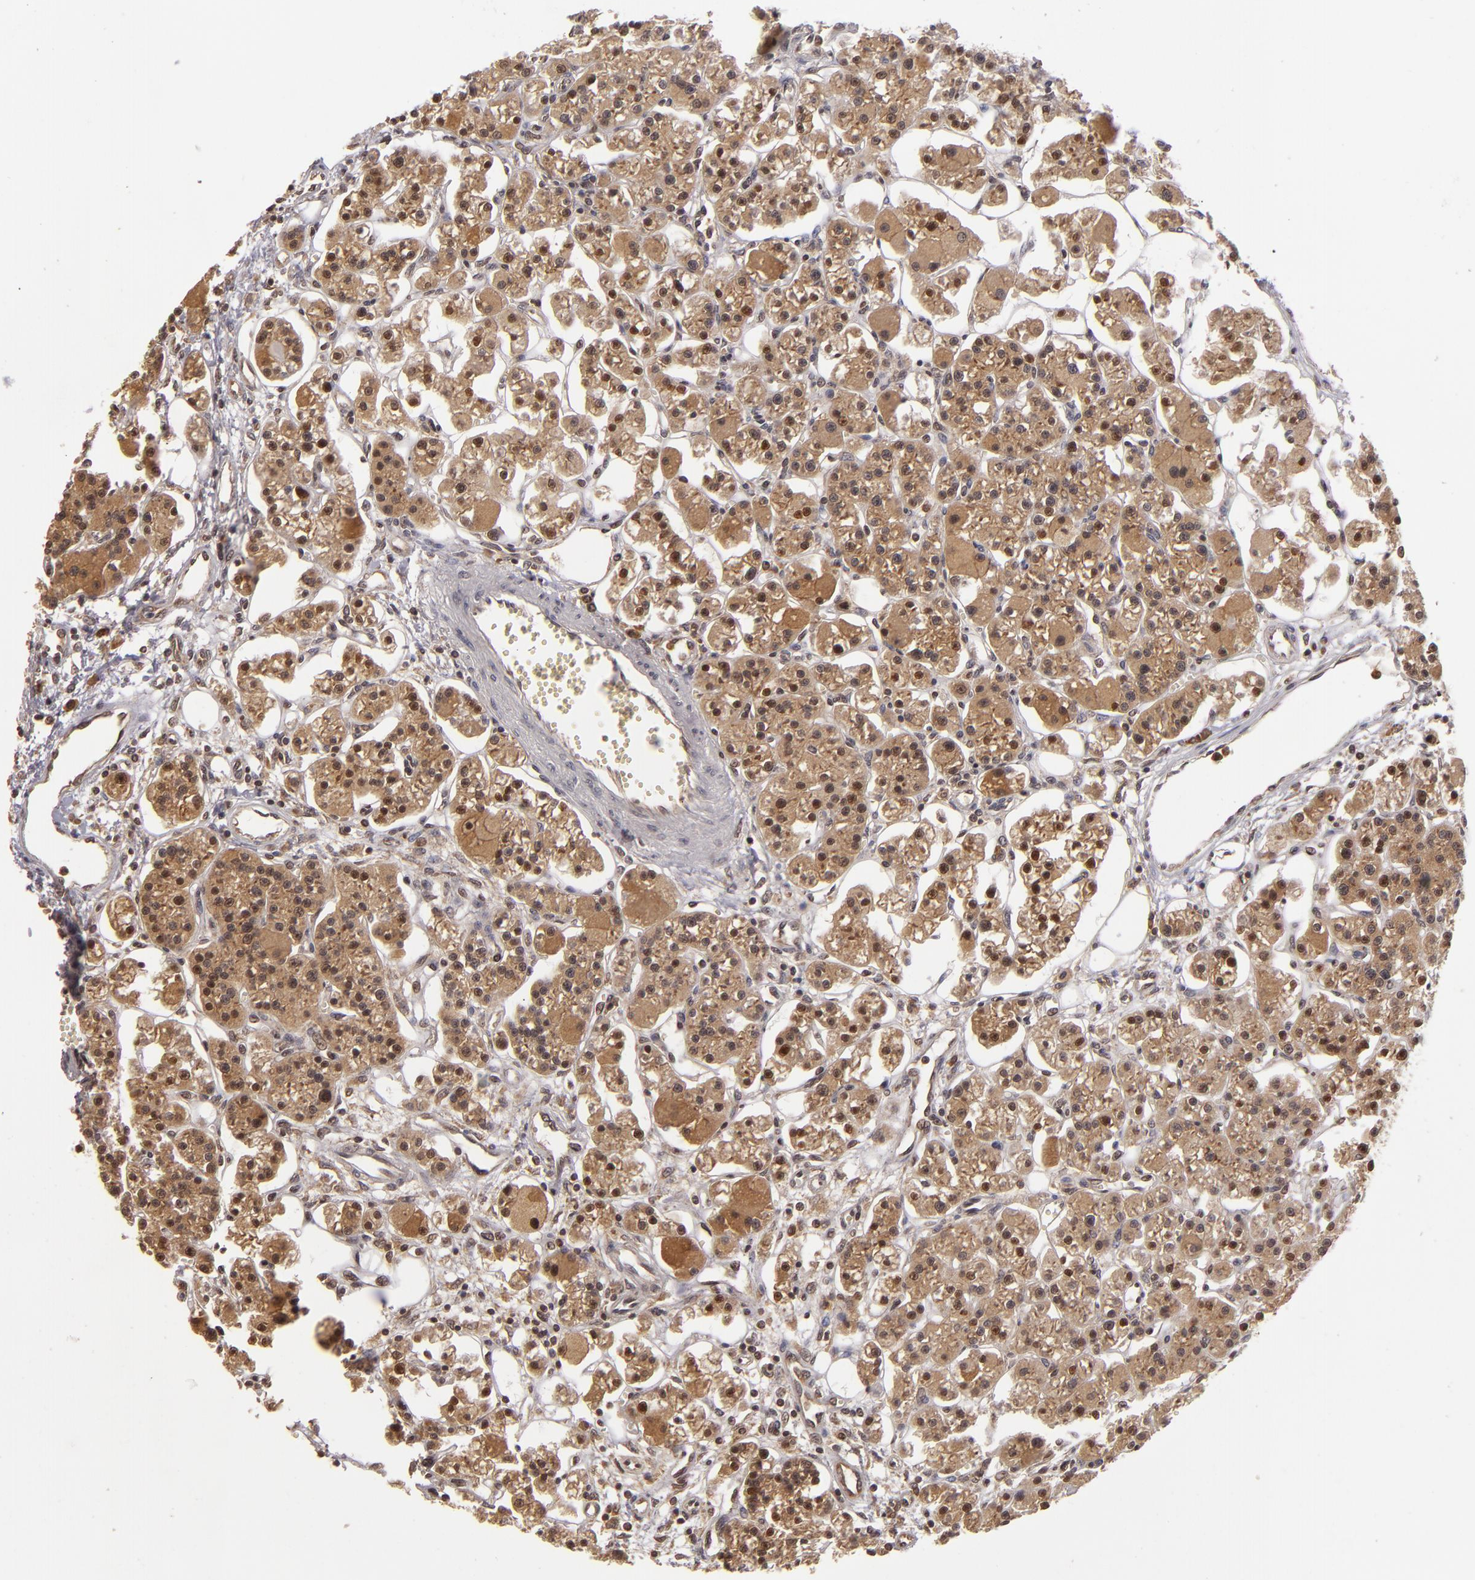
{"staining": {"intensity": "moderate", "quantity": "25%-75%", "location": "cytoplasmic/membranous"}, "tissue": "parathyroid gland", "cell_type": "Glandular cells", "image_type": "normal", "snomed": [{"axis": "morphology", "description": "Normal tissue, NOS"}, {"axis": "topography", "description": "Parathyroid gland"}], "caption": "Benign parathyroid gland reveals moderate cytoplasmic/membranous positivity in about 25%-75% of glandular cells The staining is performed using DAB brown chromogen to label protein expression. The nuclei are counter-stained blue using hematoxylin..", "gene": "MAPK3", "patient": {"sex": "female", "age": 58}}